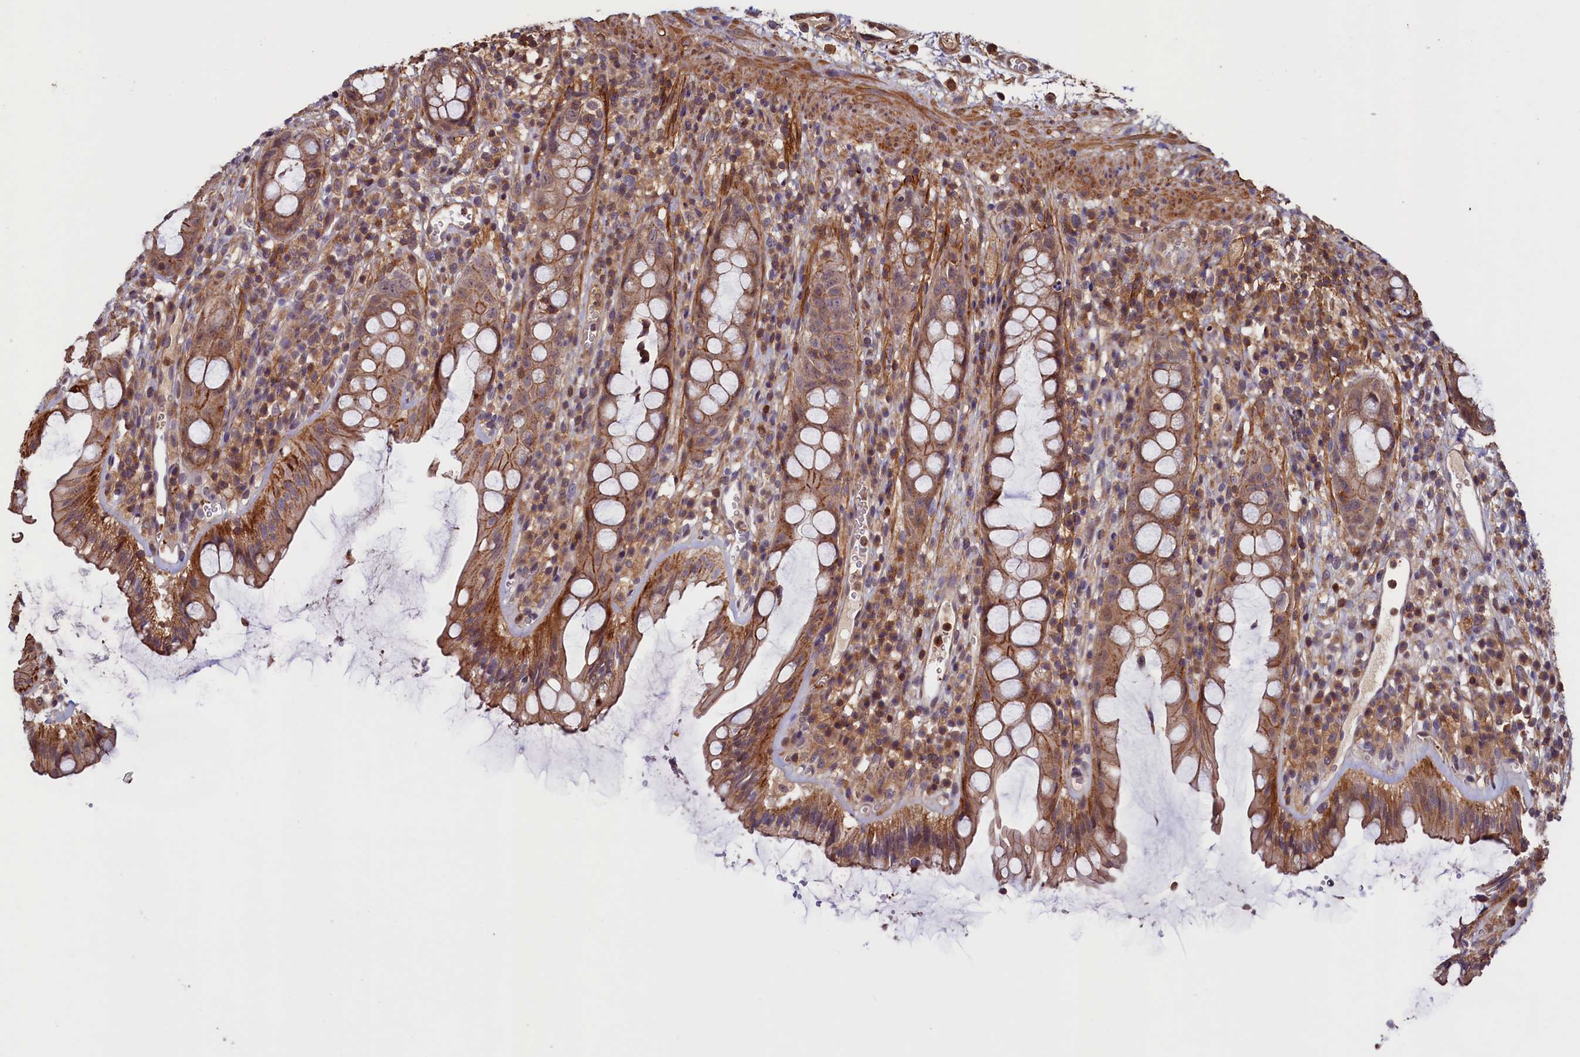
{"staining": {"intensity": "moderate", "quantity": ">75%", "location": "cytoplasmic/membranous,nuclear"}, "tissue": "rectum", "cell_type": "Glandular cells", "image_type": "normal", "snomed": [{"axis": "morphology", "description": "Normal tissue, NOS"}, {"axis": "topography", "description": "Rectum"}], "caption": "IHC (DAB (3,3'-diaminobenzidine)) staining of normal rectum displays moderate cytoplasmic/membranous,nuclear protein expression in approximately >75% of glandular cells. (Stains: DAB in brown, nuclei in blue, Microscopy: brightfield microscopy at high magnification).", "gene": "DUOXA1", "patient": {"sex": "female", "age": 57}}